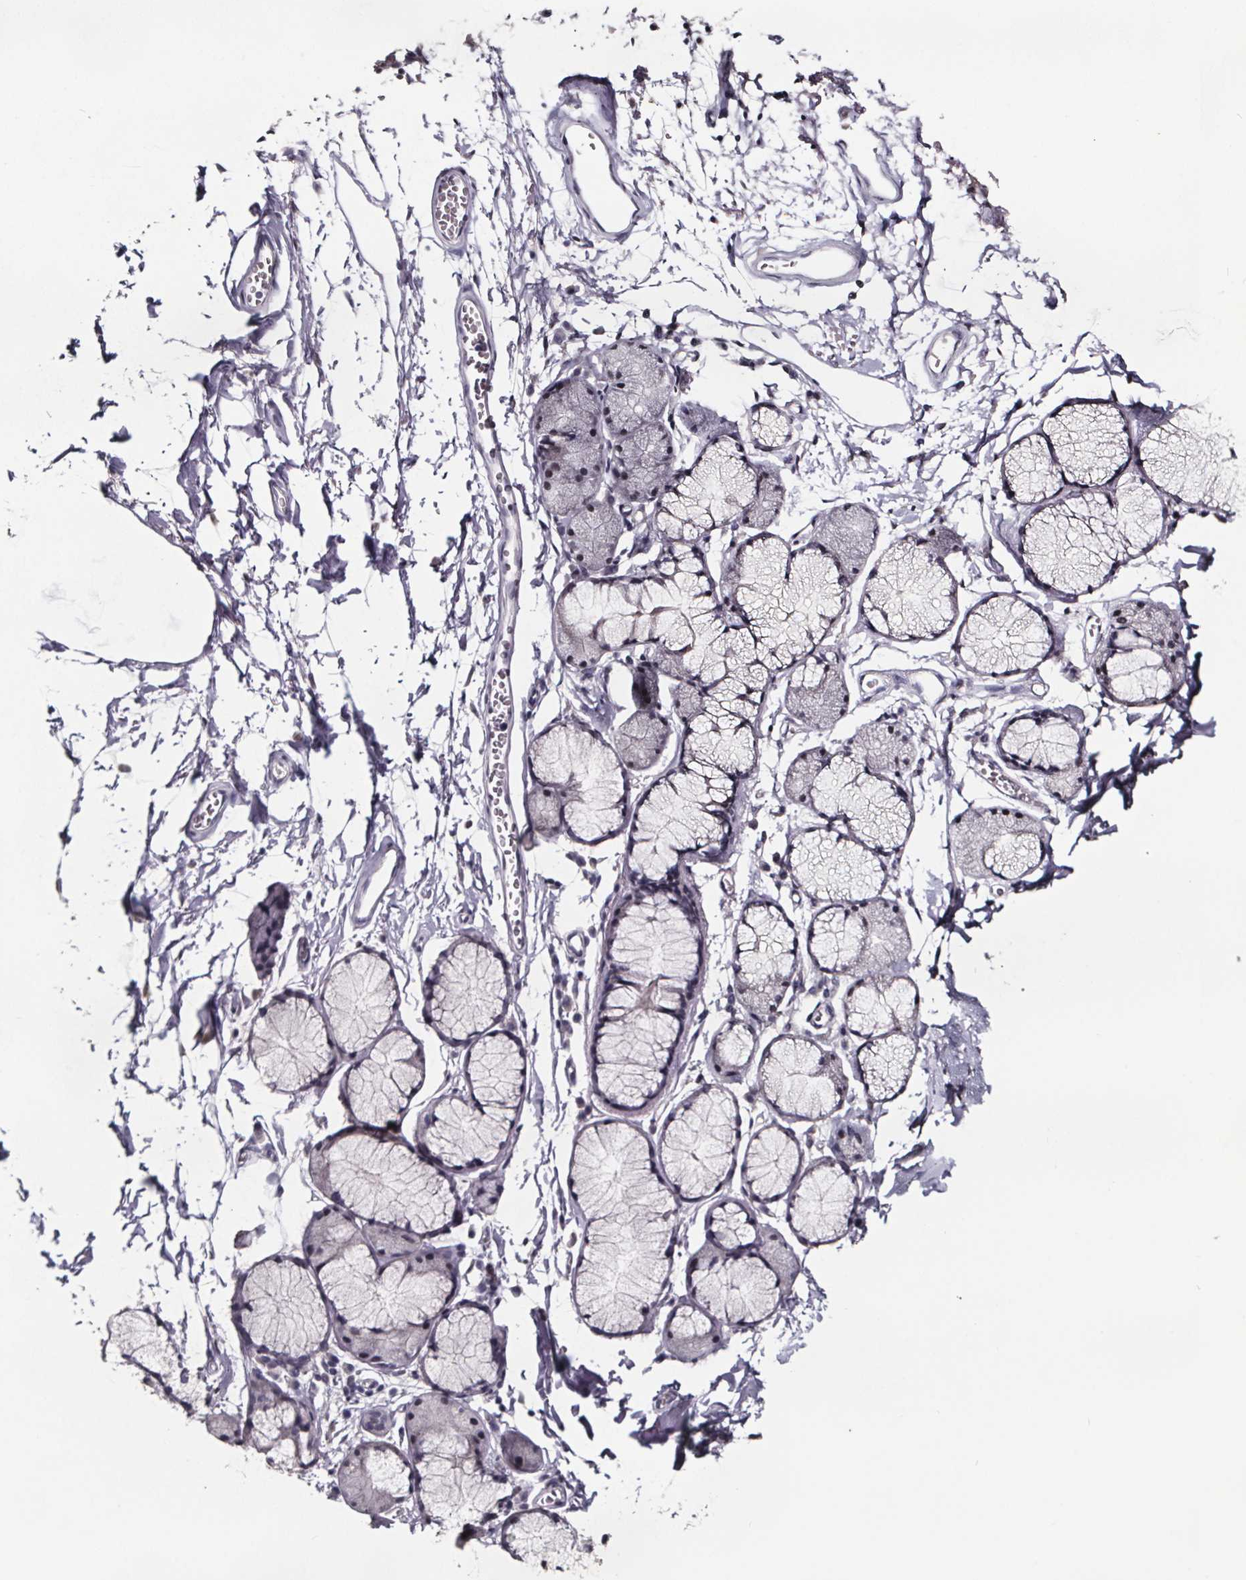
{"staining": {"intensity": "negative", "quantity": "none", "location": "none"}, "tissue": "soft tissue", "cell_type": "Chondrocytes", "image_type": "normal", "snomed": [{"axis": "morphology", "description": "Normal tissue, NOS"}, {"axis": "topography", "description": "Cartilage tissue"}, {"axis": "topography", "description": "Bronchus"}], "caption": "There is no significant expression in chondrocytes of soft tissue. (Brightfield microscopy of DAB IHC at high magnification).", "gene": "AR", "patient": {"sex": "female", "age": 79}}